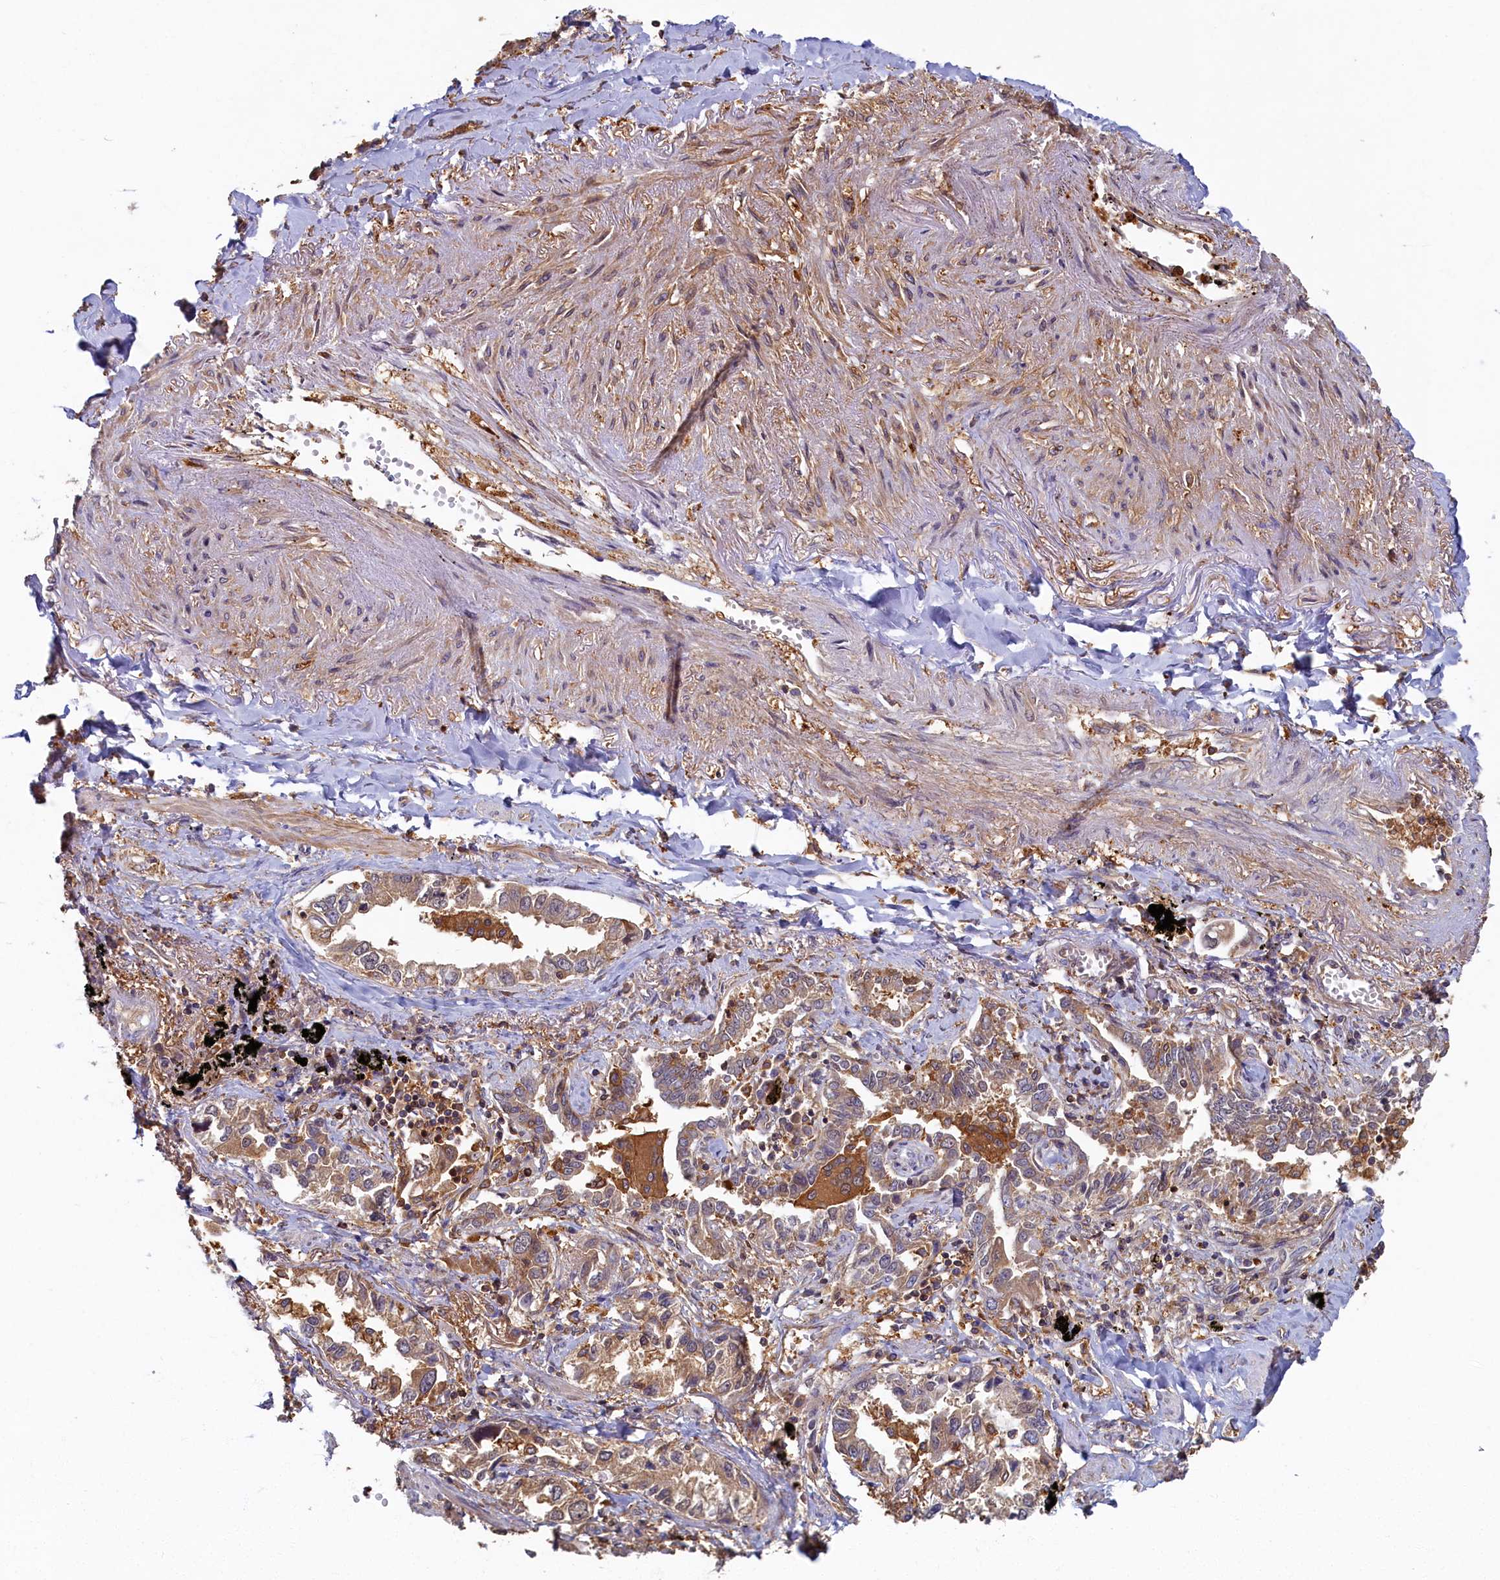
{"staining": {"intensity": "moderate", "quantity": ">75%", "location": "cytoplasmic/membranous"}, "tissue": "lung cancer", "cell_type": "Tumor cells", "image_type": "cancer", "snomed": [{"axis": "morphology", "description": "Adenocarcinoma, NOS"}, {"axis": "topography", "description": "Lung"}], "caption": "This is a micrograph of immunohistochemistry (IHC) staining of lung adenocarcinoma, which shows moderate staining in the cytoplasmic/membranous of tumor cells.", "gene": "TIMM8B", "patient": {"sex": "male", "age": 67}}